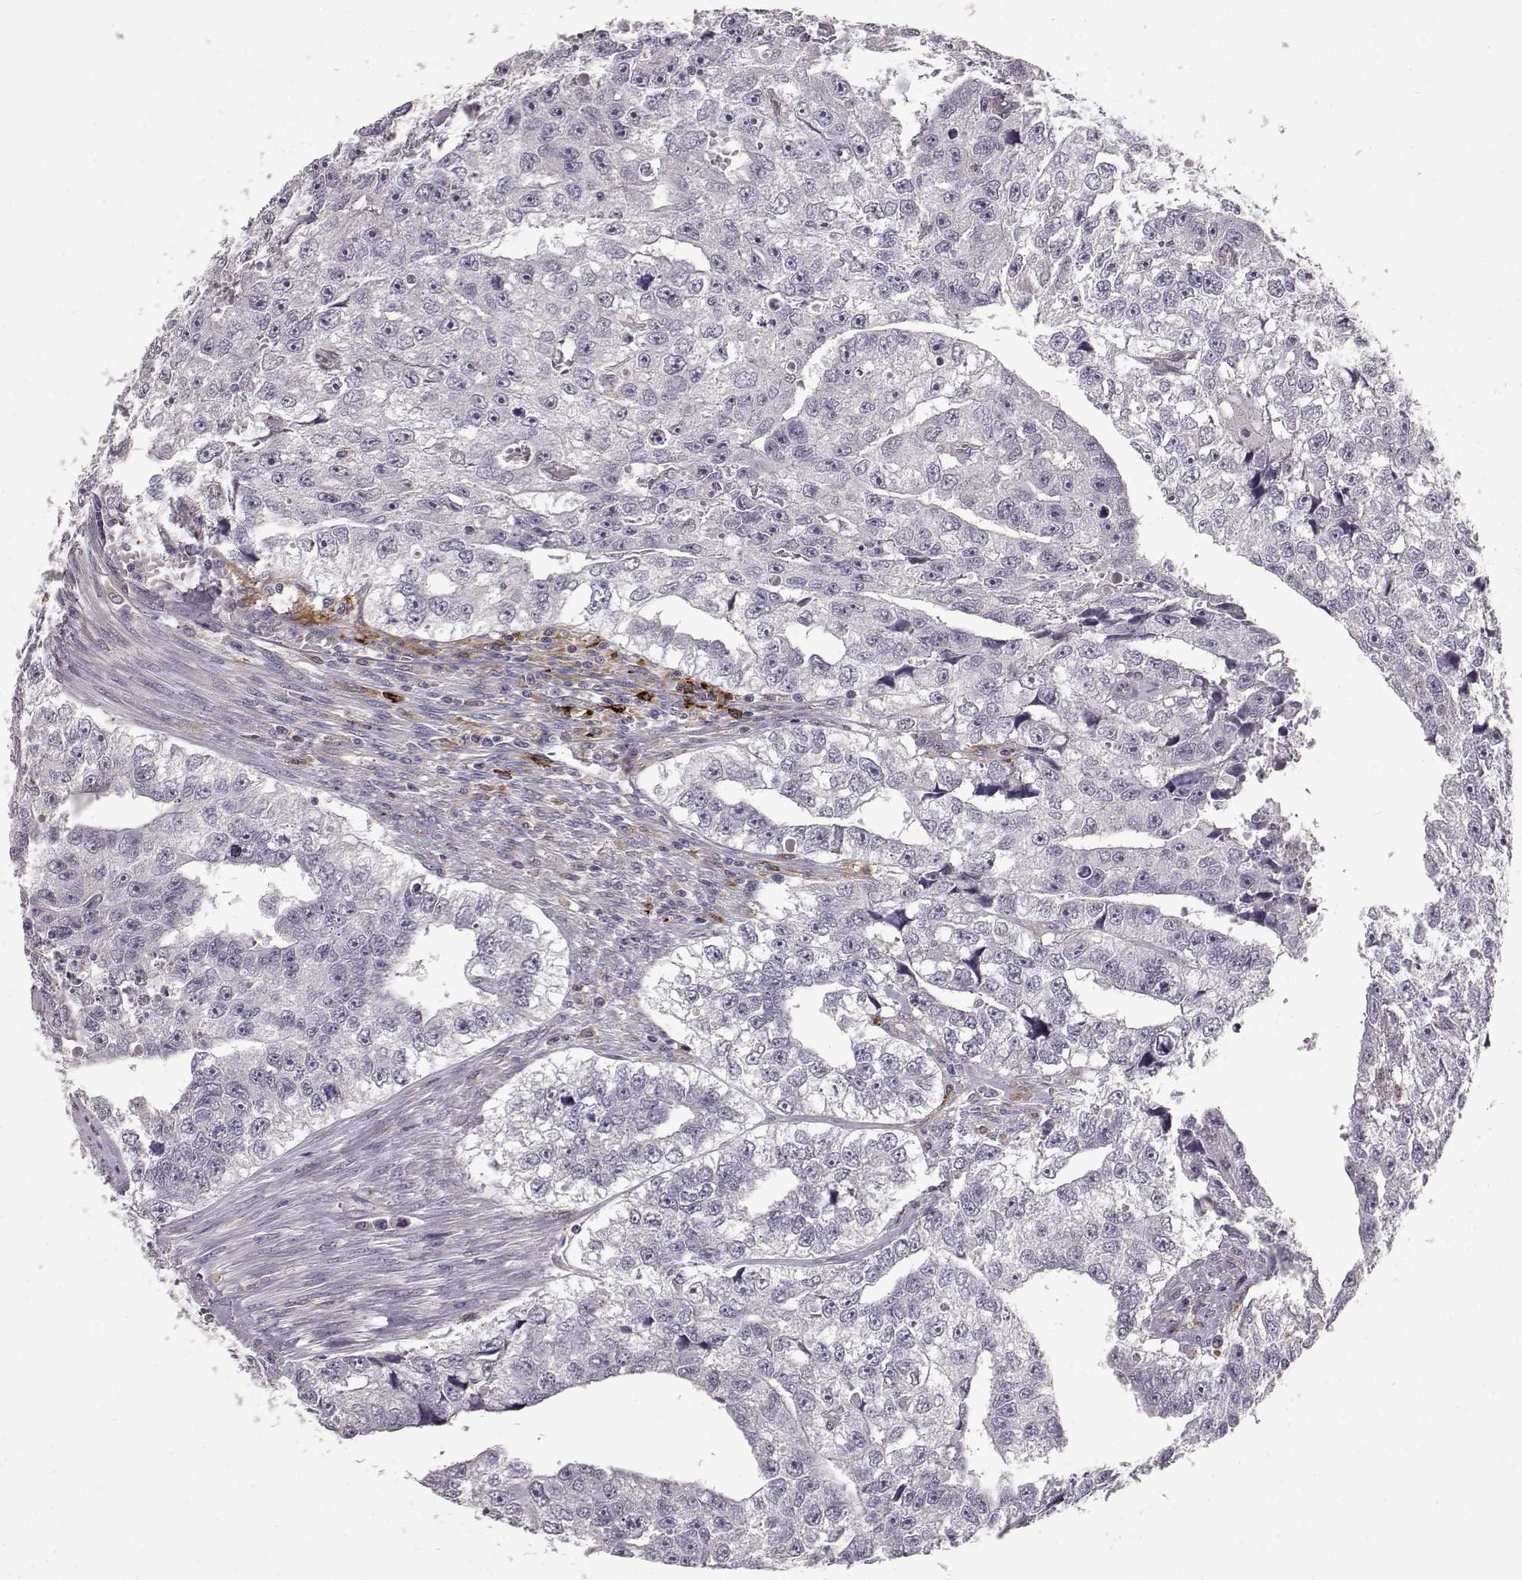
{"staining": {"intensity": "negative", "quantity": "none", "location": "none"}, "tissue": "testis cancer", "cell_type": "Tumor cells", "image_type": "cancer", "snomed": [{"axis": "morphology", "description": "Carcinoma, Embryonal, NOS"}, {"axis": "morphology", "description": "Teratoma, malignant, NOS"}, {"axis": "topography", "description": "Testis"}], "caption": "IHC histopathology image of neoplastic tissue: human testis cancer stained with DAB displays no significant protein expression in tumor cells.", "gene": "CCNF", "patient": {"sex": "male", "age": 44}}